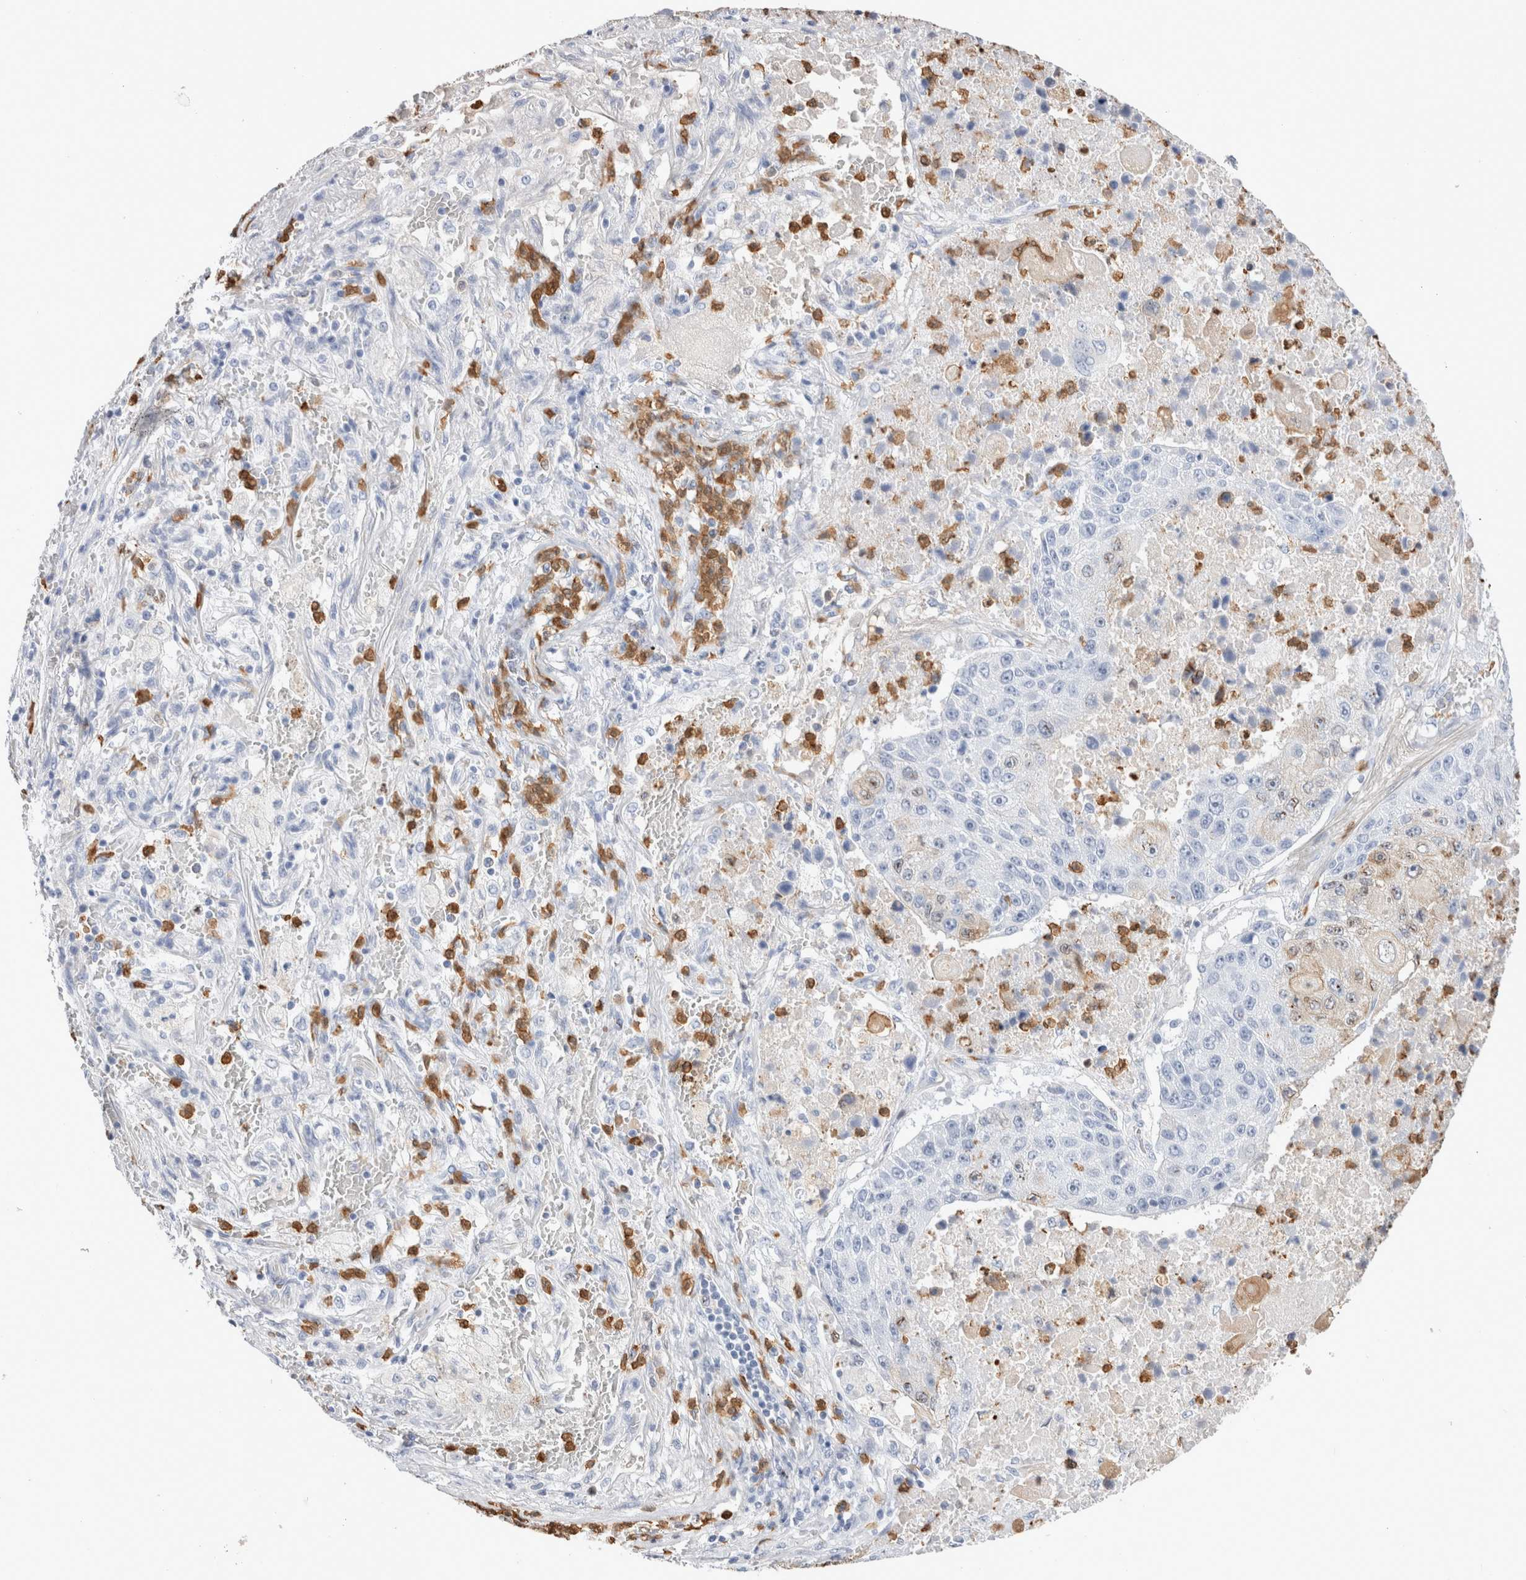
{"staining": {"intensity": "negative", "quantity": "none", "location": "none"}, "tissue": "lung cancer", "cell_type": "Tumor cells", "image_type": "cancer", "snomed": [{"axis": "morphology", "description": "Squamous cell carcinoma, NOS"}, {"axis": "topography", "description": "Lung"}], "caption": "Immunohistochemistry photomicrograph of neoplastic tissue: human lung squamous cell carcinoma stained with DAB exhibits no significant protein expression in tumor cells.", "gene": "SLC10A5", "patient": {"sex": "male", "age": 61}}